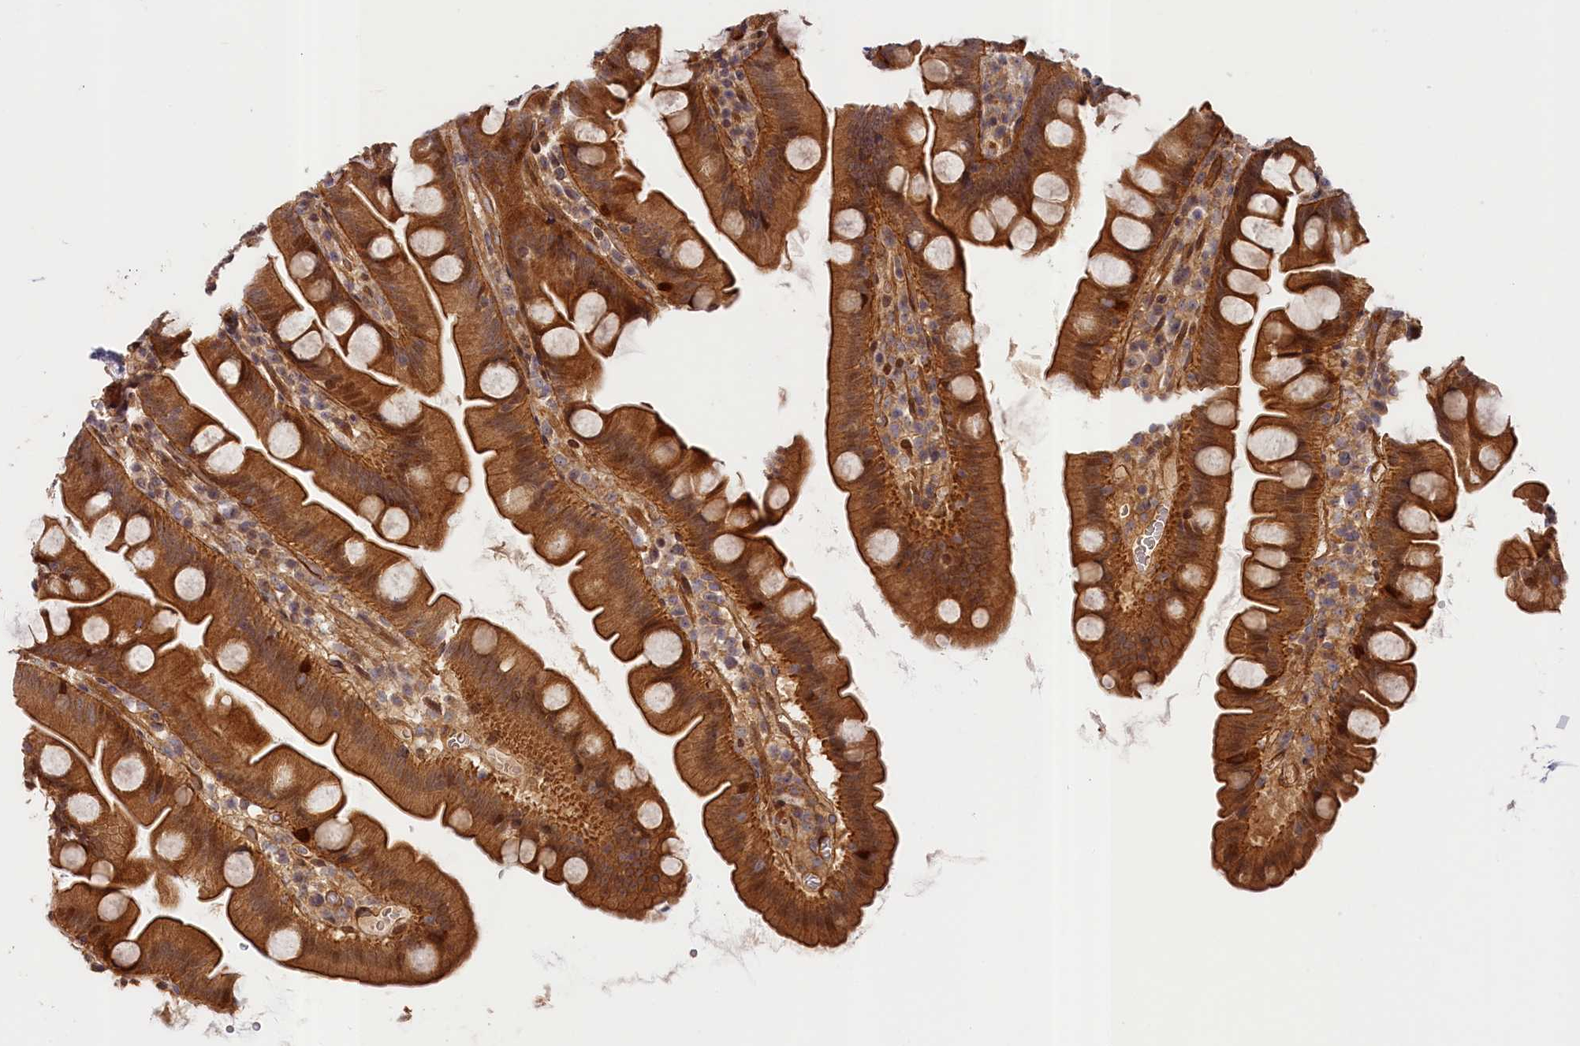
{"staining": {"intensity": "moderate", "quantity": ">75%", "location": "cytoplasmic/membranous"}, "tissue": "small intestine", "cell_type": "Glandular cells", "image_type": "normal", "snomed": [{"axis": "morphology", "description": "Normal tissue, NOS"}, {"axis": "topography", "description": "Small intestine"}], "caption": "Glandular cells show moderate cytoplasmic/membranous staining in approximately >75% of cells in benign small intestine. (Stains: DAB in brown, nuclei in blue, Microscopy: brightfield microscopy at high magnification).", "gene": "CEP44", "patient": {"sex": "female", "age": 68}}